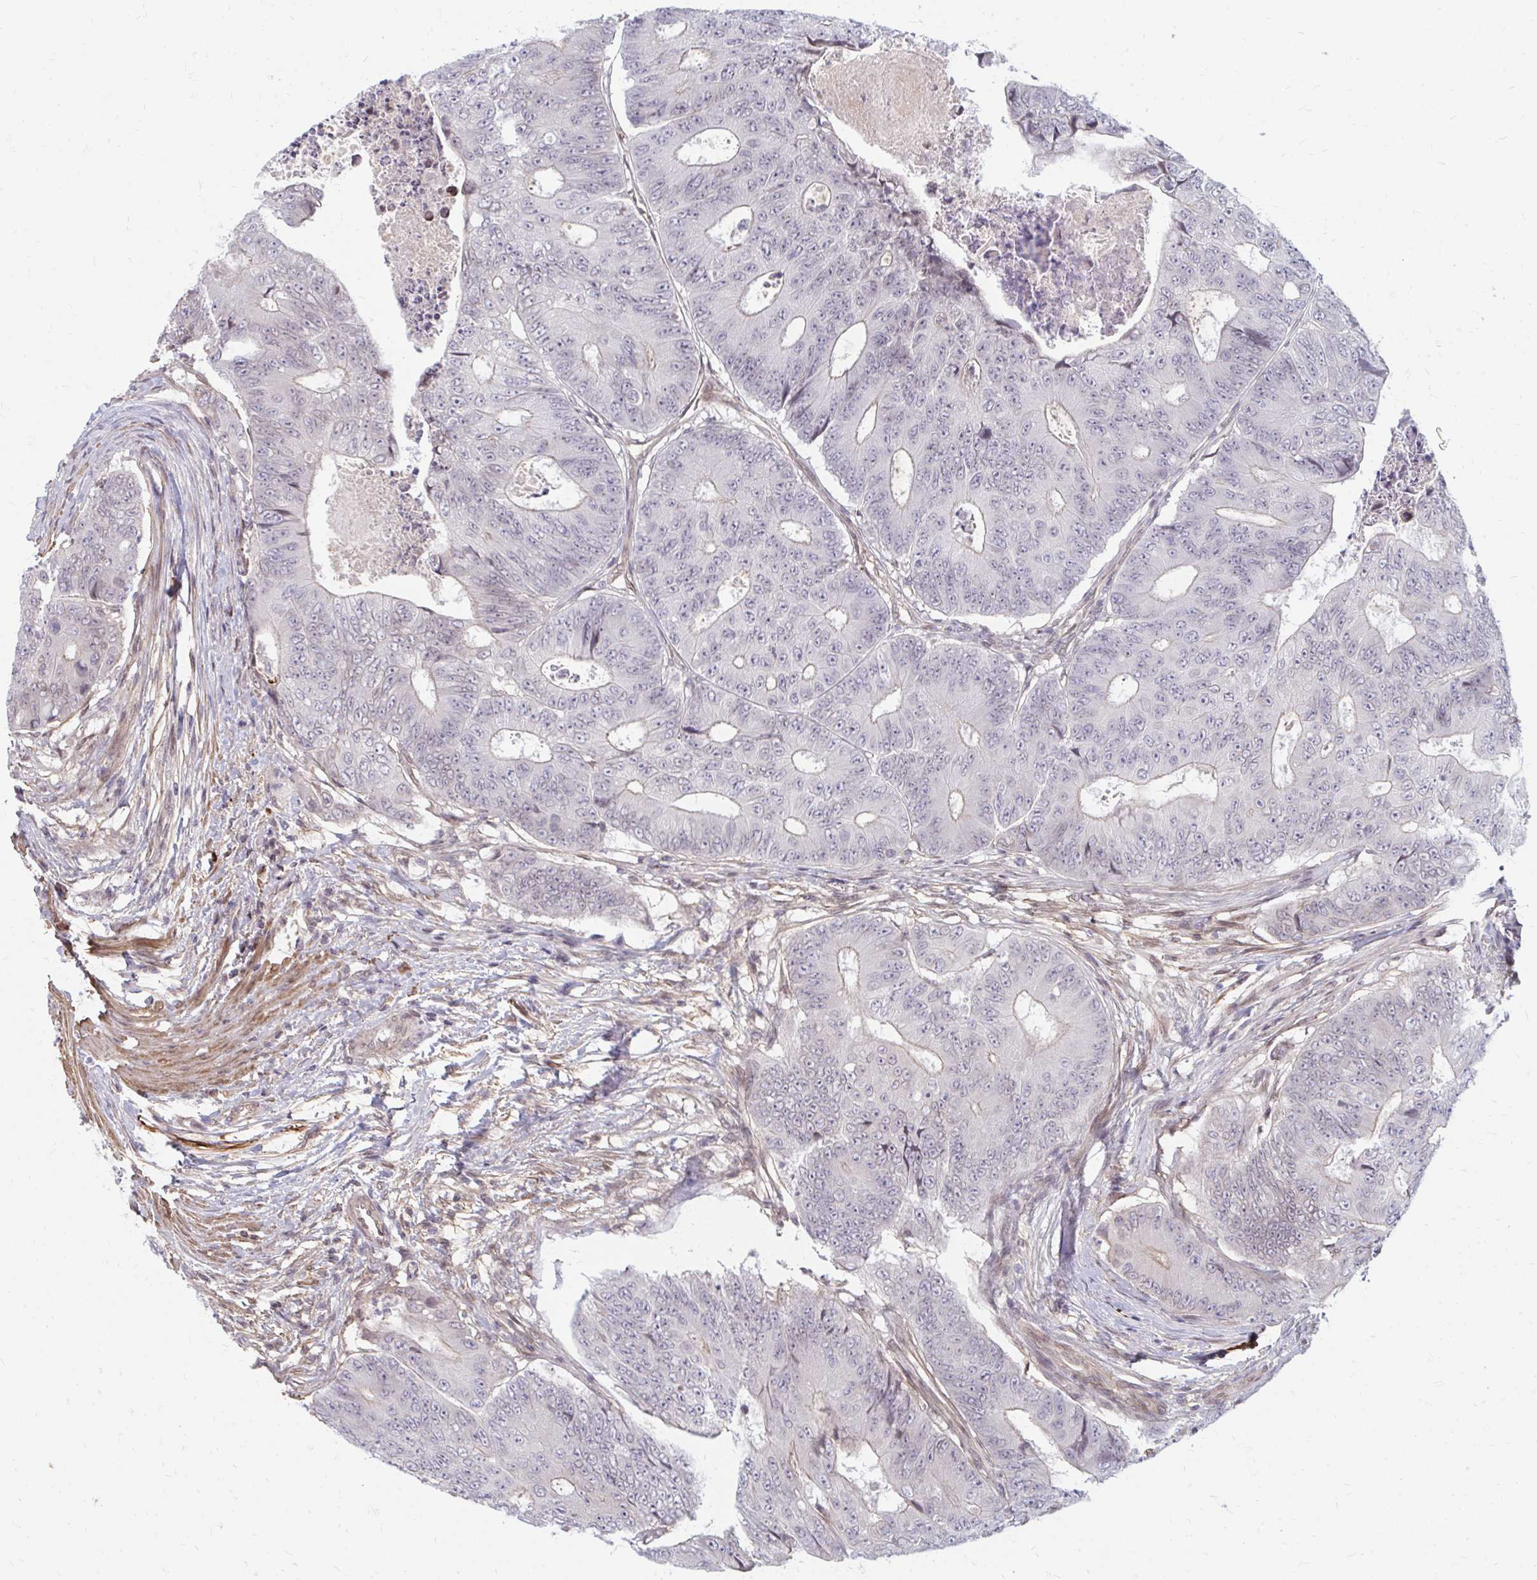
{"staining": {"intensity": "negative", "quantity": "none", "location": "none"}, "tissue": "colorectal cancer", "cell_type": "Tumor cells", "image_type": "cancer", "snomed": [{"axis": "morphology", "description": "Adenocarcinoma, NOS"}, {"axis": "topography", "description": "Colon"}], "caption": "Tumor cells show no significant staining in colorectal adenocarcinoma. (IHC, brightfield microscopy, high magnification).", "gene": "GPC5", "patient": {"sex": "female", "age": 48}}